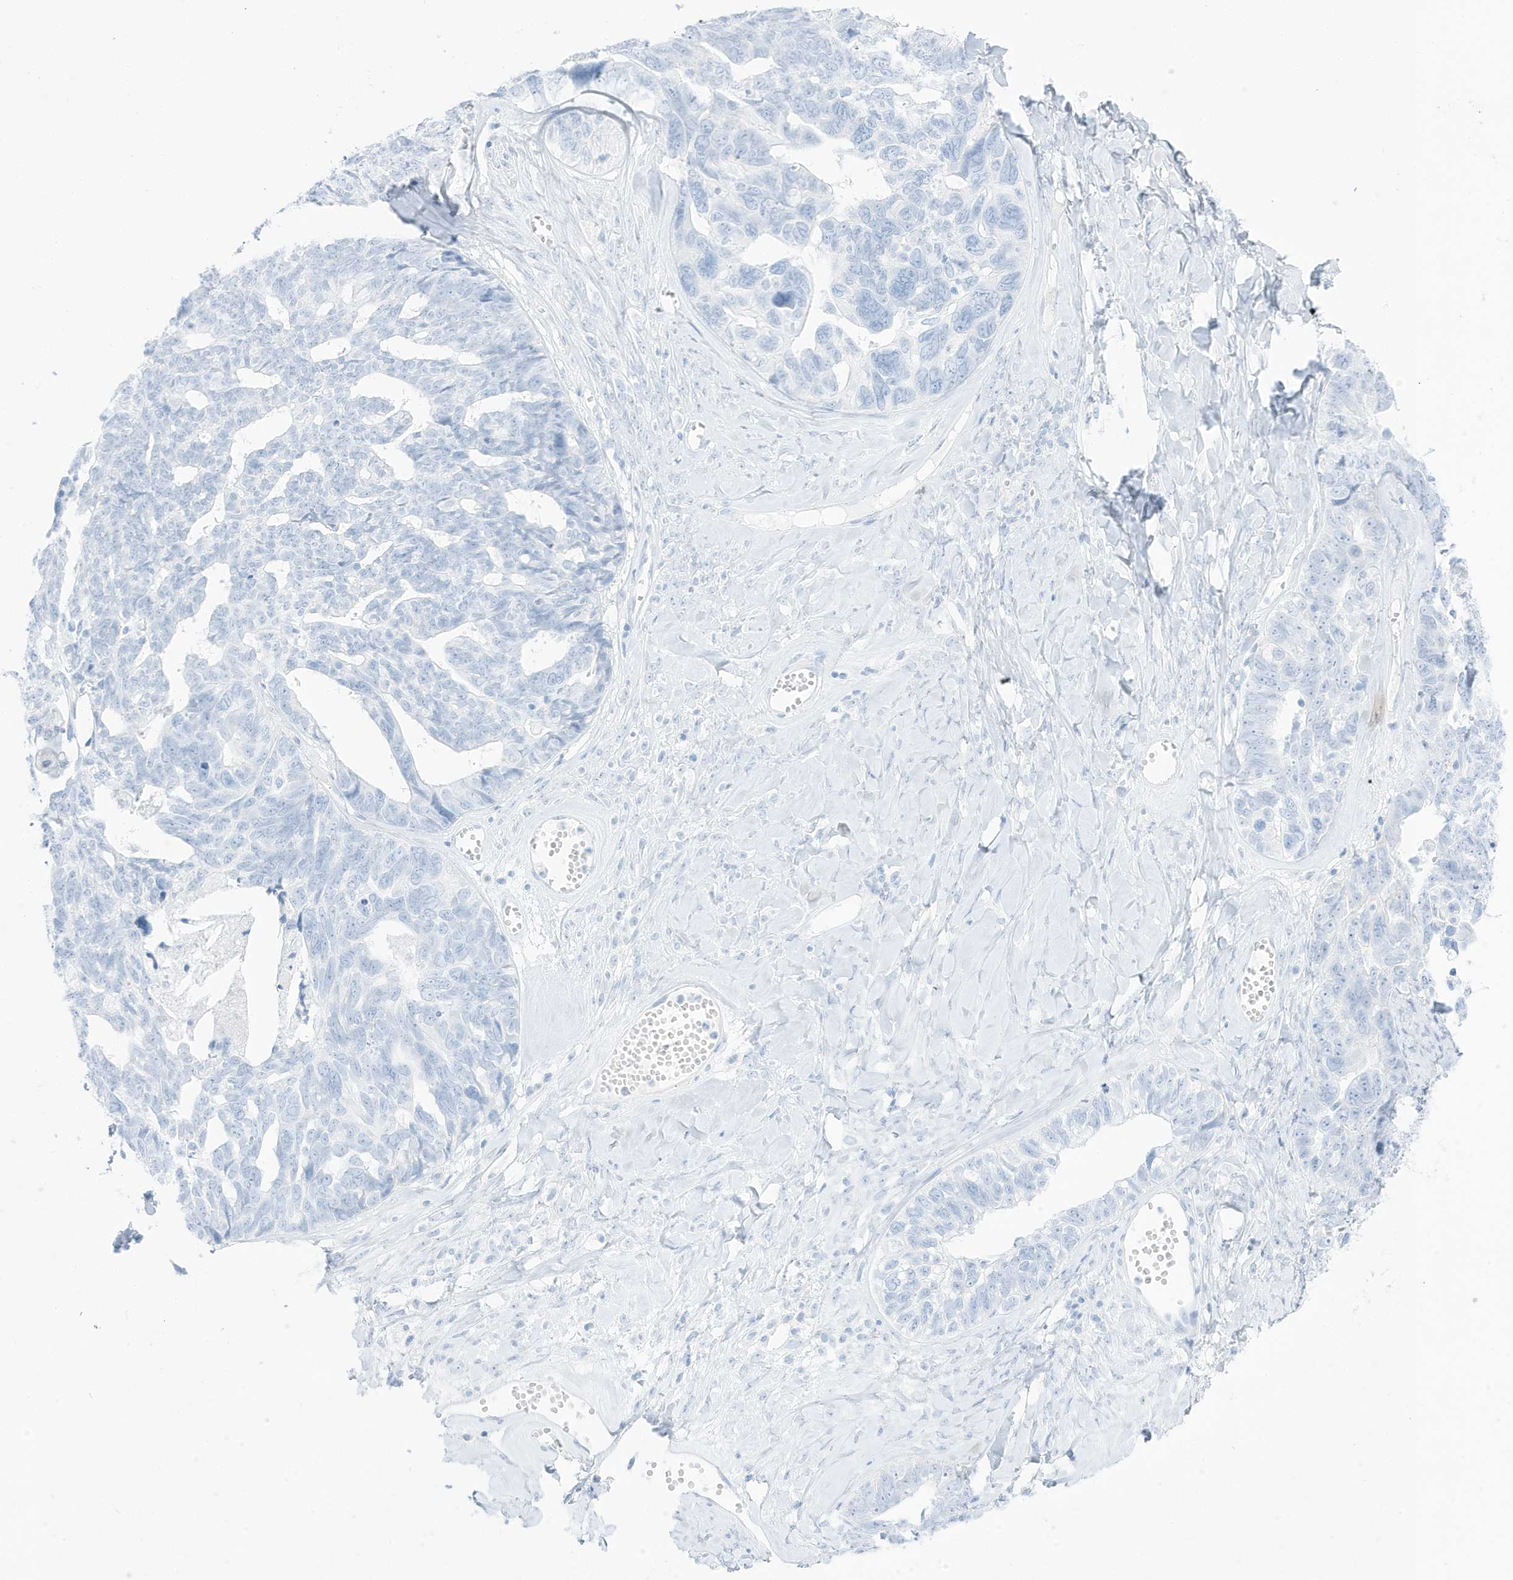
{"staining": {"intensity": "negative", "quantity": "none", "location": "none"}, "tissue": "ovarian cancer", "cell_type": "Tumor cells", "image_type": "cancer", "snomed": [{"axis": "morphology", "description": "Cystadenocarcinoma, serous, NOS"}, {"axis": "topography", "description": "Ovary"}], "caption": "IHC of human ovarian cancer displays no staining in tumor cells.", "gene": "SLC22A13", "patient": {"sex": "female", "age": 79}}